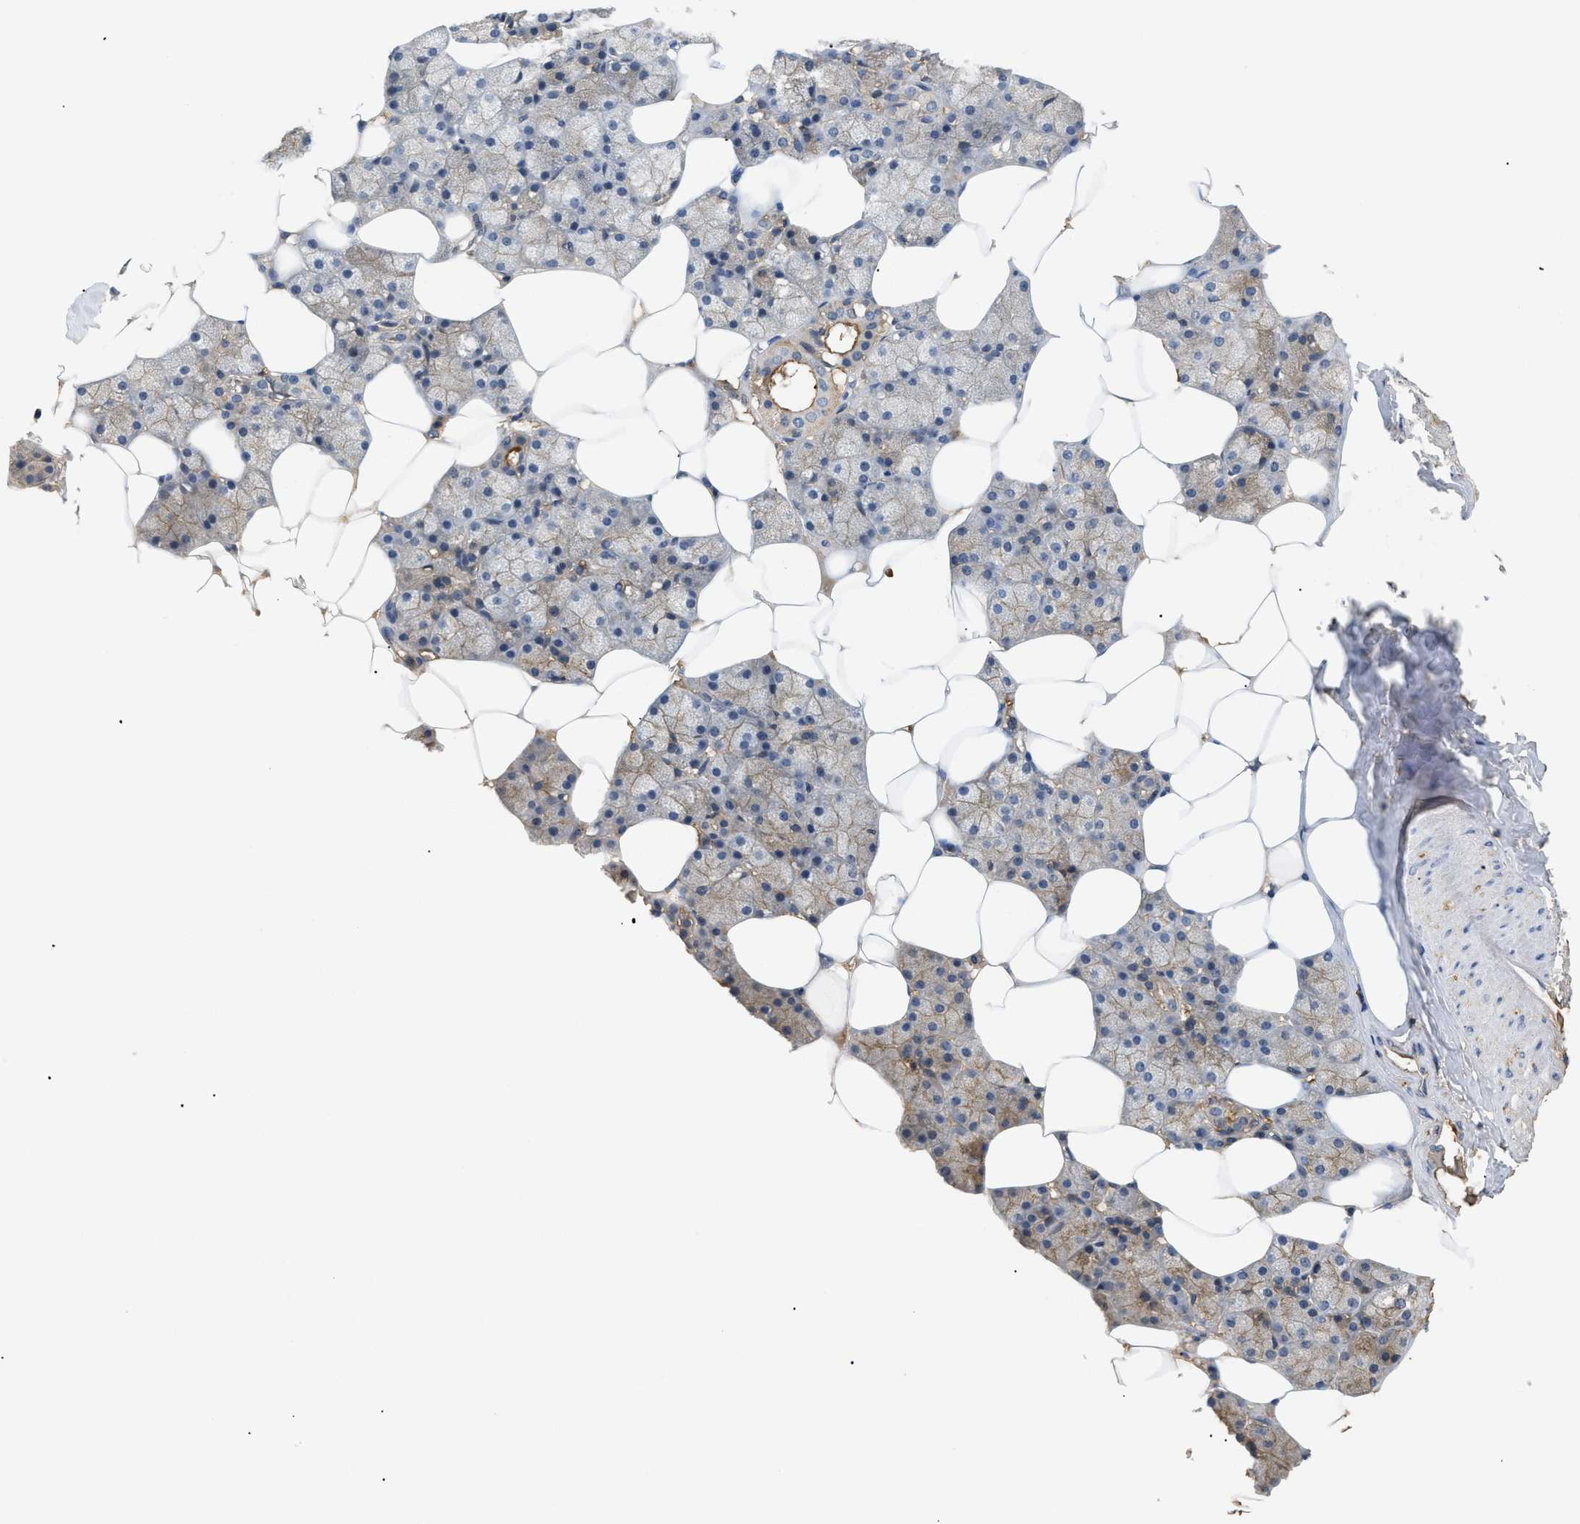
{"staining": {"intensity": "weak", "quantity": "25%-75%", "location": "cytoplasmic/membranous"}, "tissue": "salivary gland", "cell_type": "Glandular cells", "image_type": "normal", "snomed": [{"axis": "morphology", "description": "Normal tissue, NOS"}, {"axis": "topography", "description": "Salivary gland"}], "caption": "Protein expression analysis of unremarkable human salivary gland reveals weak cytoplasmic/membranous positivity in approximately 25%-75% of glandular cells. (DAB (3,3'-diaminobenzidine) = brown stain, brightfield microscopy at high magnification).", "gene": "ANXA4", "patient": {"sex": "male", "age": 62}}